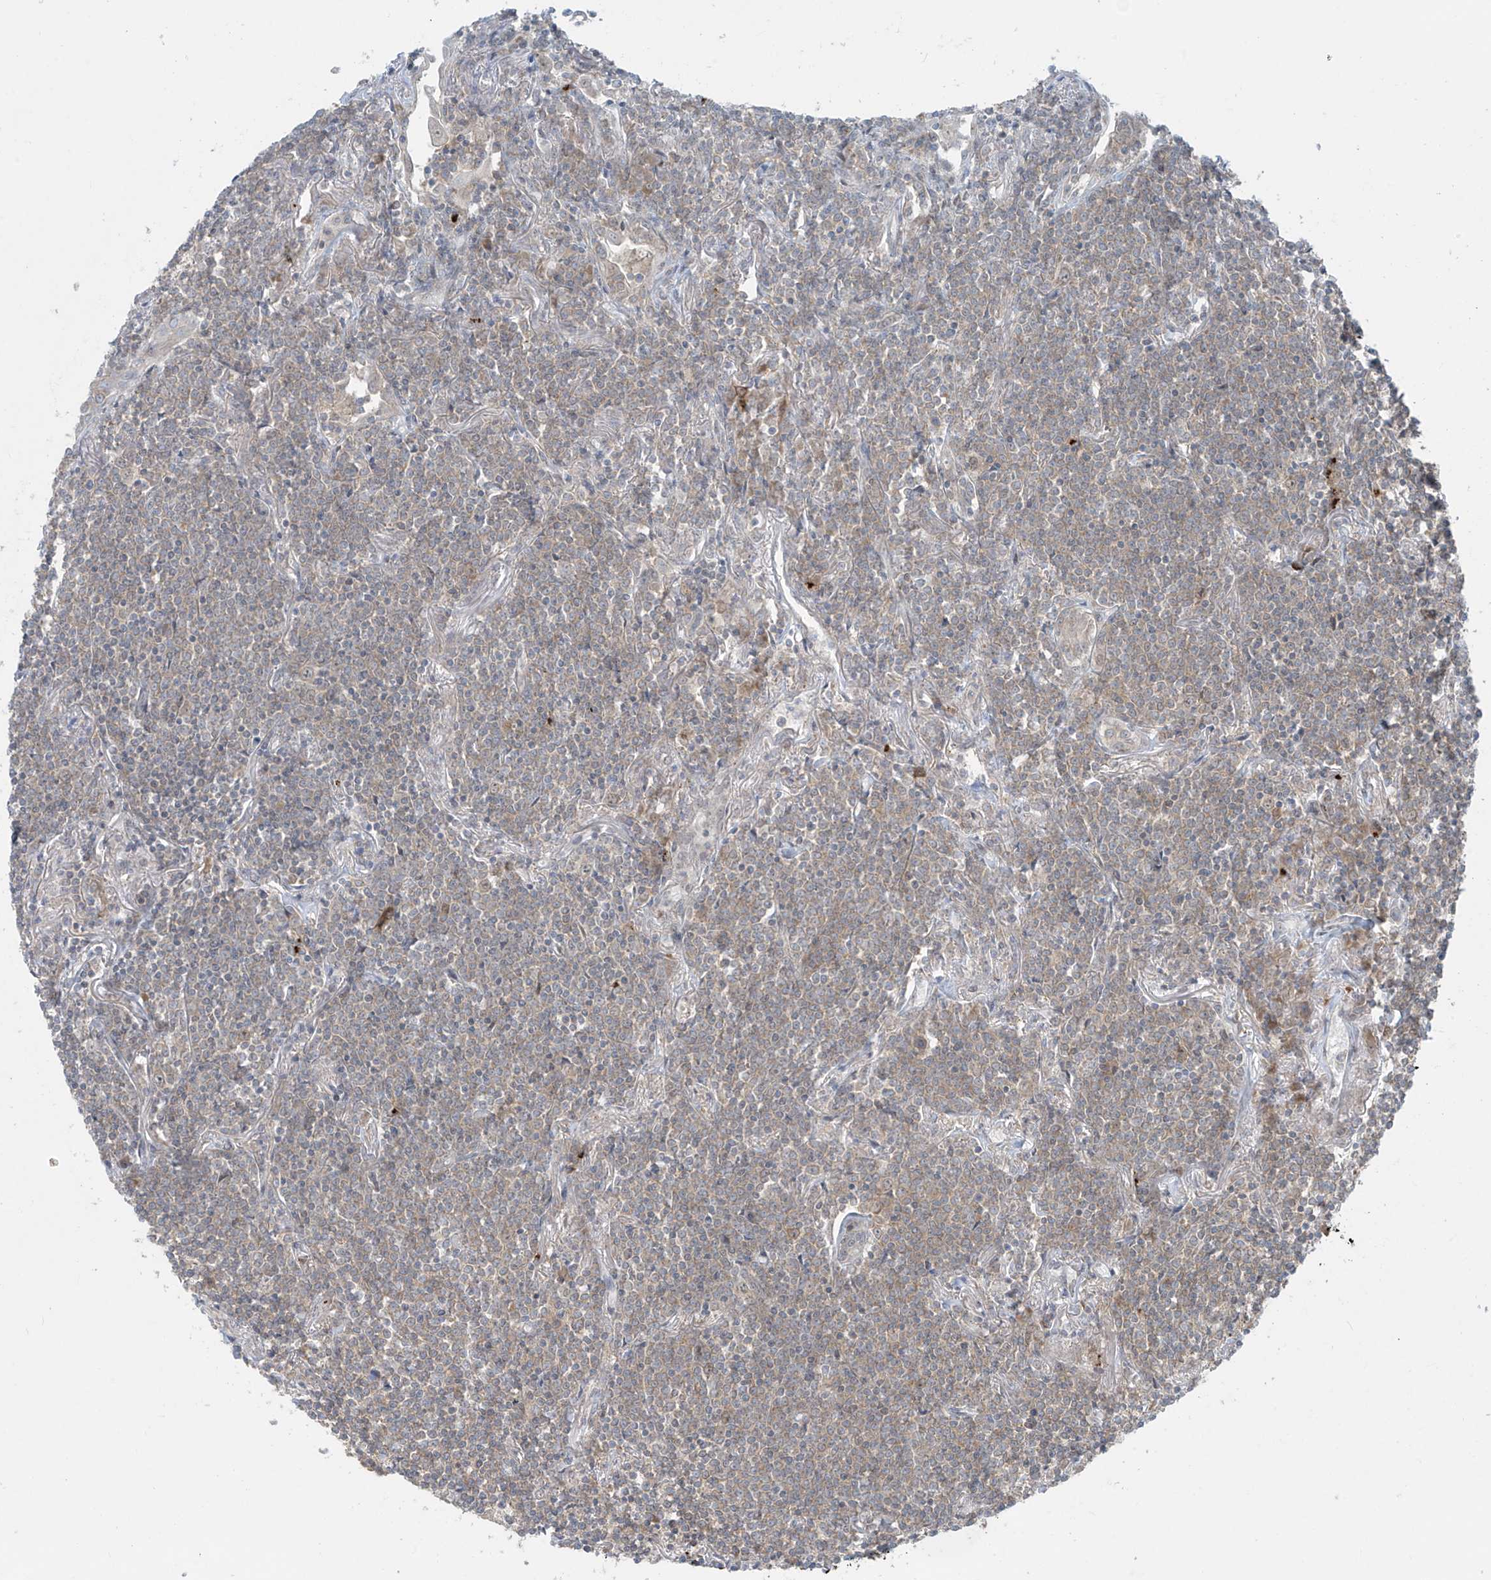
{"staining": {"intensity": "weak", "quantity": ">75%", "location": "cytoplasmic/membranous"}, "tissue": "lymphoma", "cell_type": "Tumor cells", "image_type": "cancer", "snomed": [{"axis": "morphology", "description": "Malignant lymphoma, non-Hodgkin's type, Low grade"}, {"axis": "topography", "description": "Lung"}], "caption": "Malignant lymphoma, non-Hodgkin's type (low-grade) was stained to show a protein in brown. There is low levels of weak cytoplasmic/membranous expression in approximately >75% of tumor cells.", "gene": "PPAT", "patient": {"sex": "female", "age": 71}}